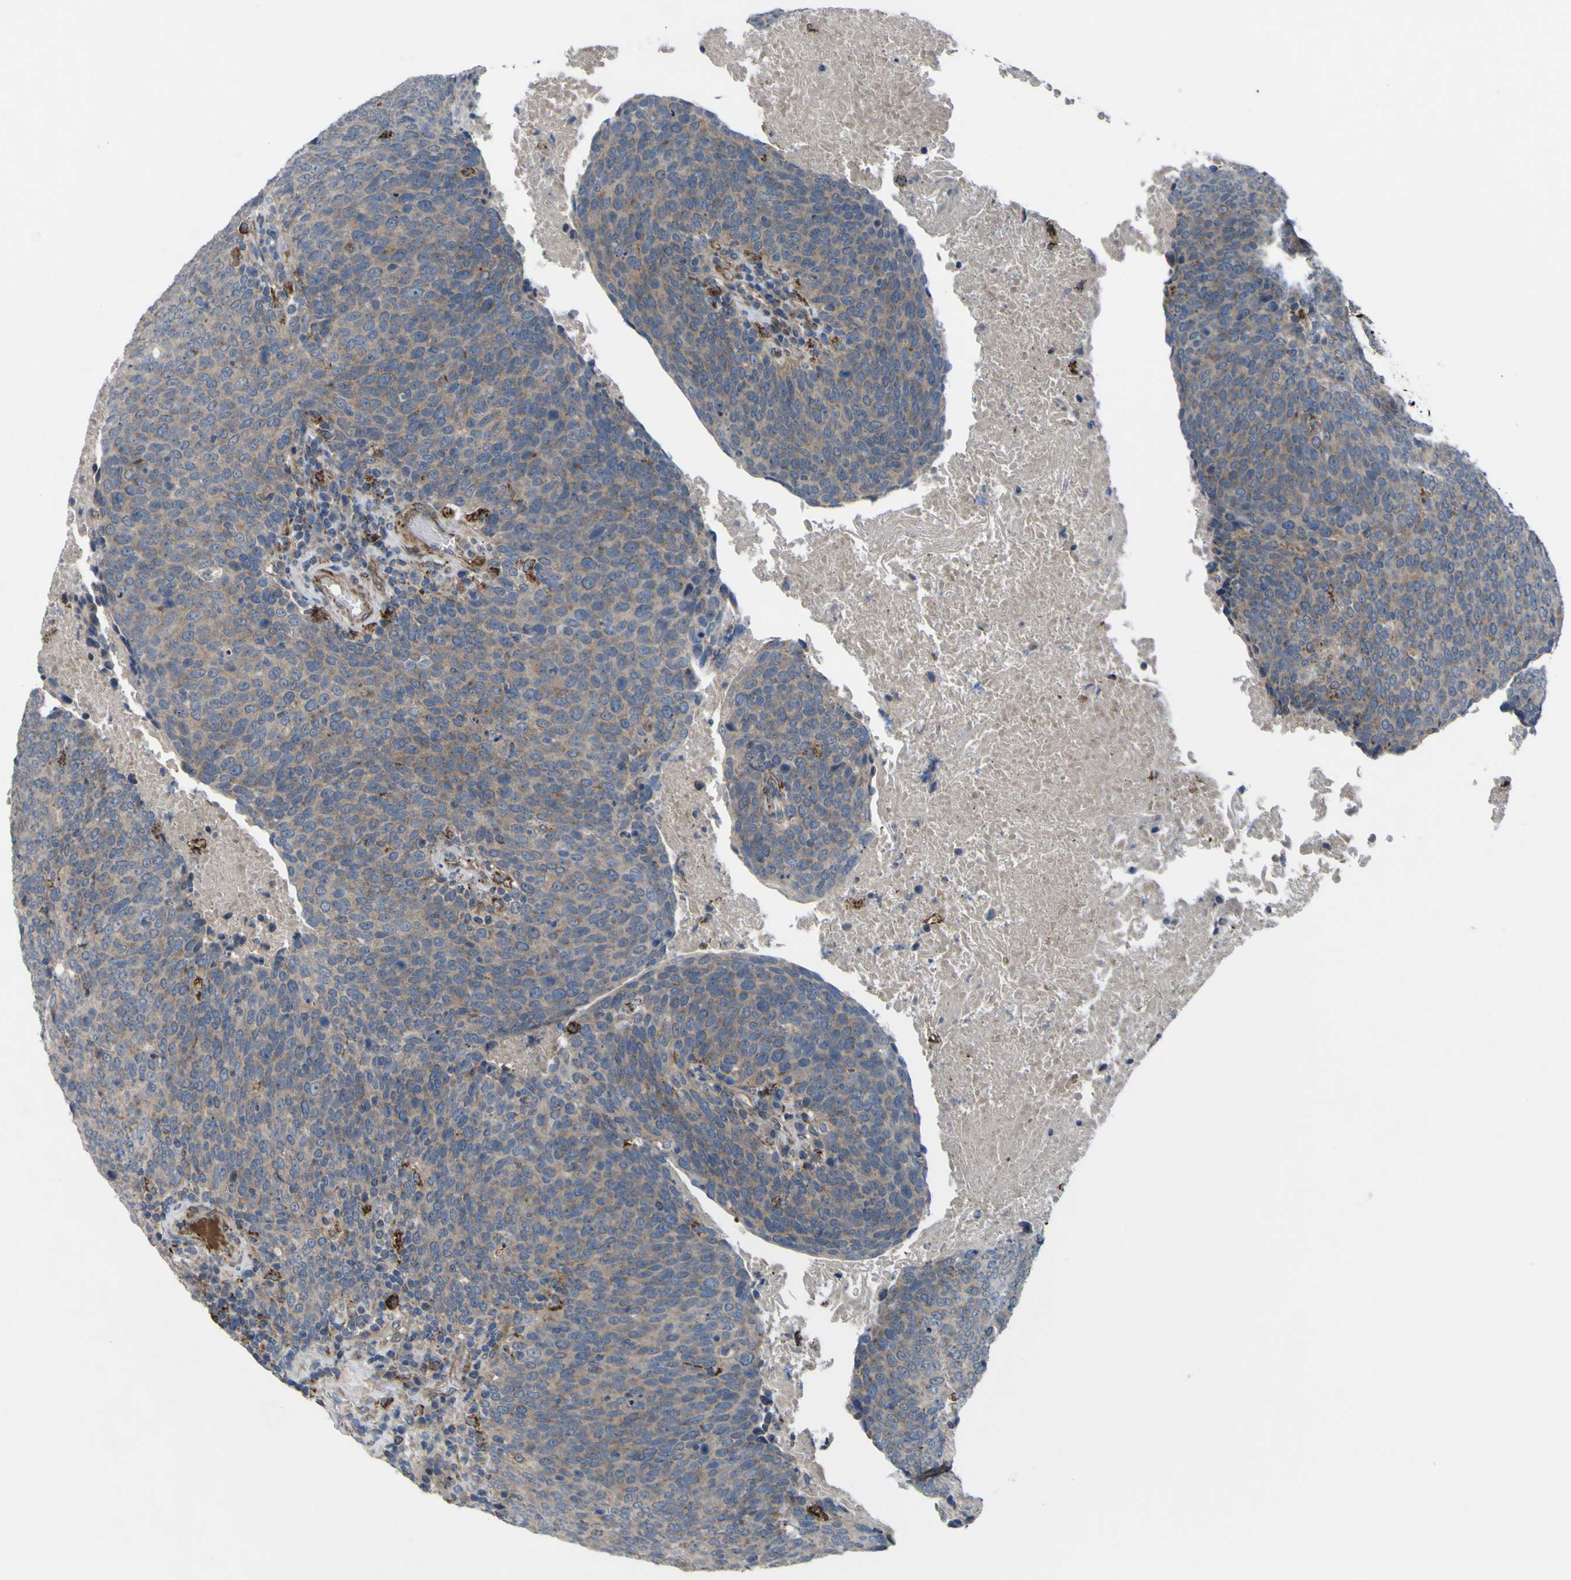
{"staining": {"intensity": "weak", "quantity": ">75%", "location": "cytoplasmic/membranous"}, "tissue": "head and neck cancer", "cell_type": "Tumor cells", "image_type": "cancer", "snomed": [{"axis": "morphology", "description": "Squamous cell carcinoma, NOS"}, {"axis": "morphology", "description": "Squamous cell carcinoma, metastatic, NOS"}, {"axis": "topography", "description": "Lymph node"}, {"axis": "topography", "description": "Head-Neck"}], "caption": "IHC of head and neck cancer (squamous cell carcinoma) reveals low levels of weak cytoplasmic/membranous positivity in about >75% of tumor cells.", "gene": "GPLD1", "patient": {"sex": "male", "age": 62}}